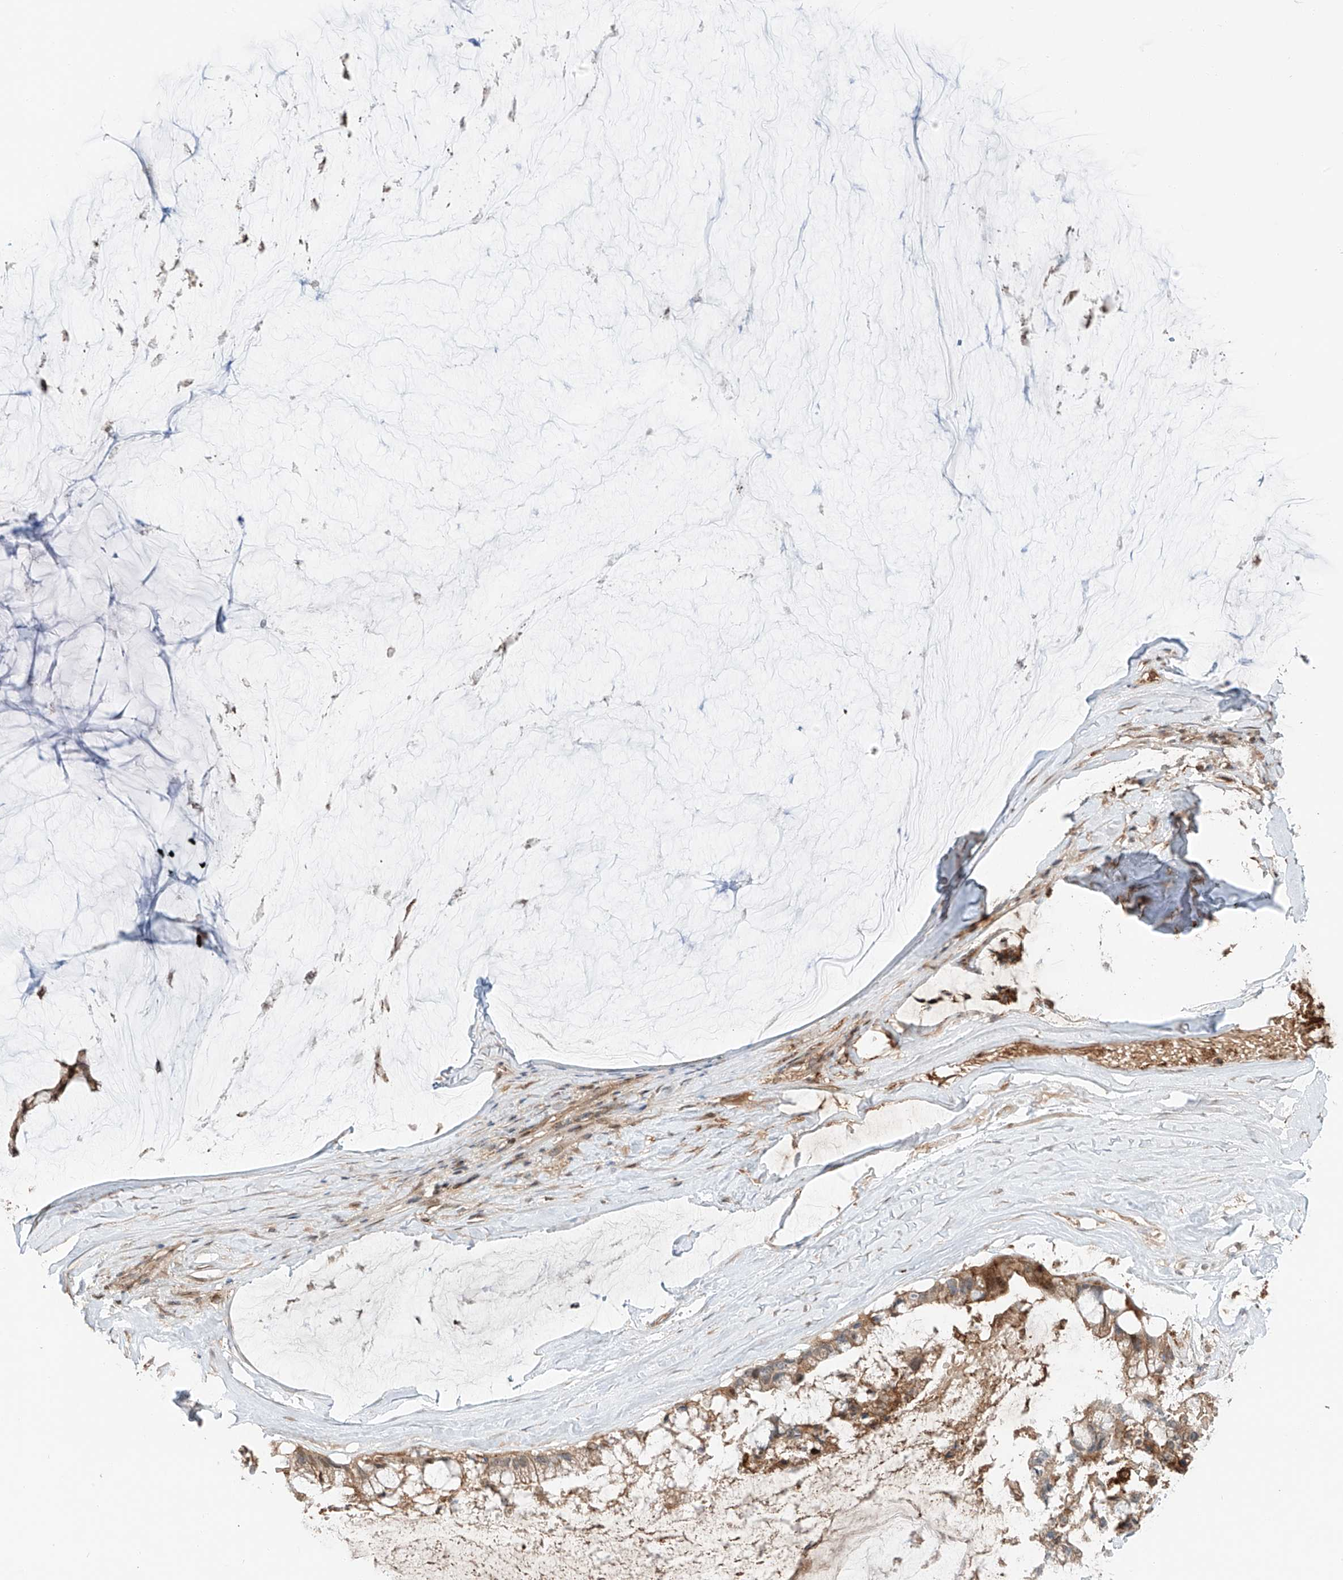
{"staining": {"intensity": "moderate", "quantity": "25%-75%", "location": "cytoplasmic/membranous"}, "tissue": "ovarian cancer", "cell_type": "Tumor cells", "image_type": "cancer", "snomed": [{"axis": "morphology", "description": "Cystadenocarcinoma, mucinous, NOS"}, {"axis": "topography", "description": "Ovary"}], "caption": "Immunohistochemical staining of human ovarian cancer (mucinous cystadenocarcinoma) reveals medium levels of moderate cytoplasmic/membranous protein expression in approximately 25%-75% of tumor cells.", "gene": "CEP162", "patient": {"sex": "female", "age": 39}}